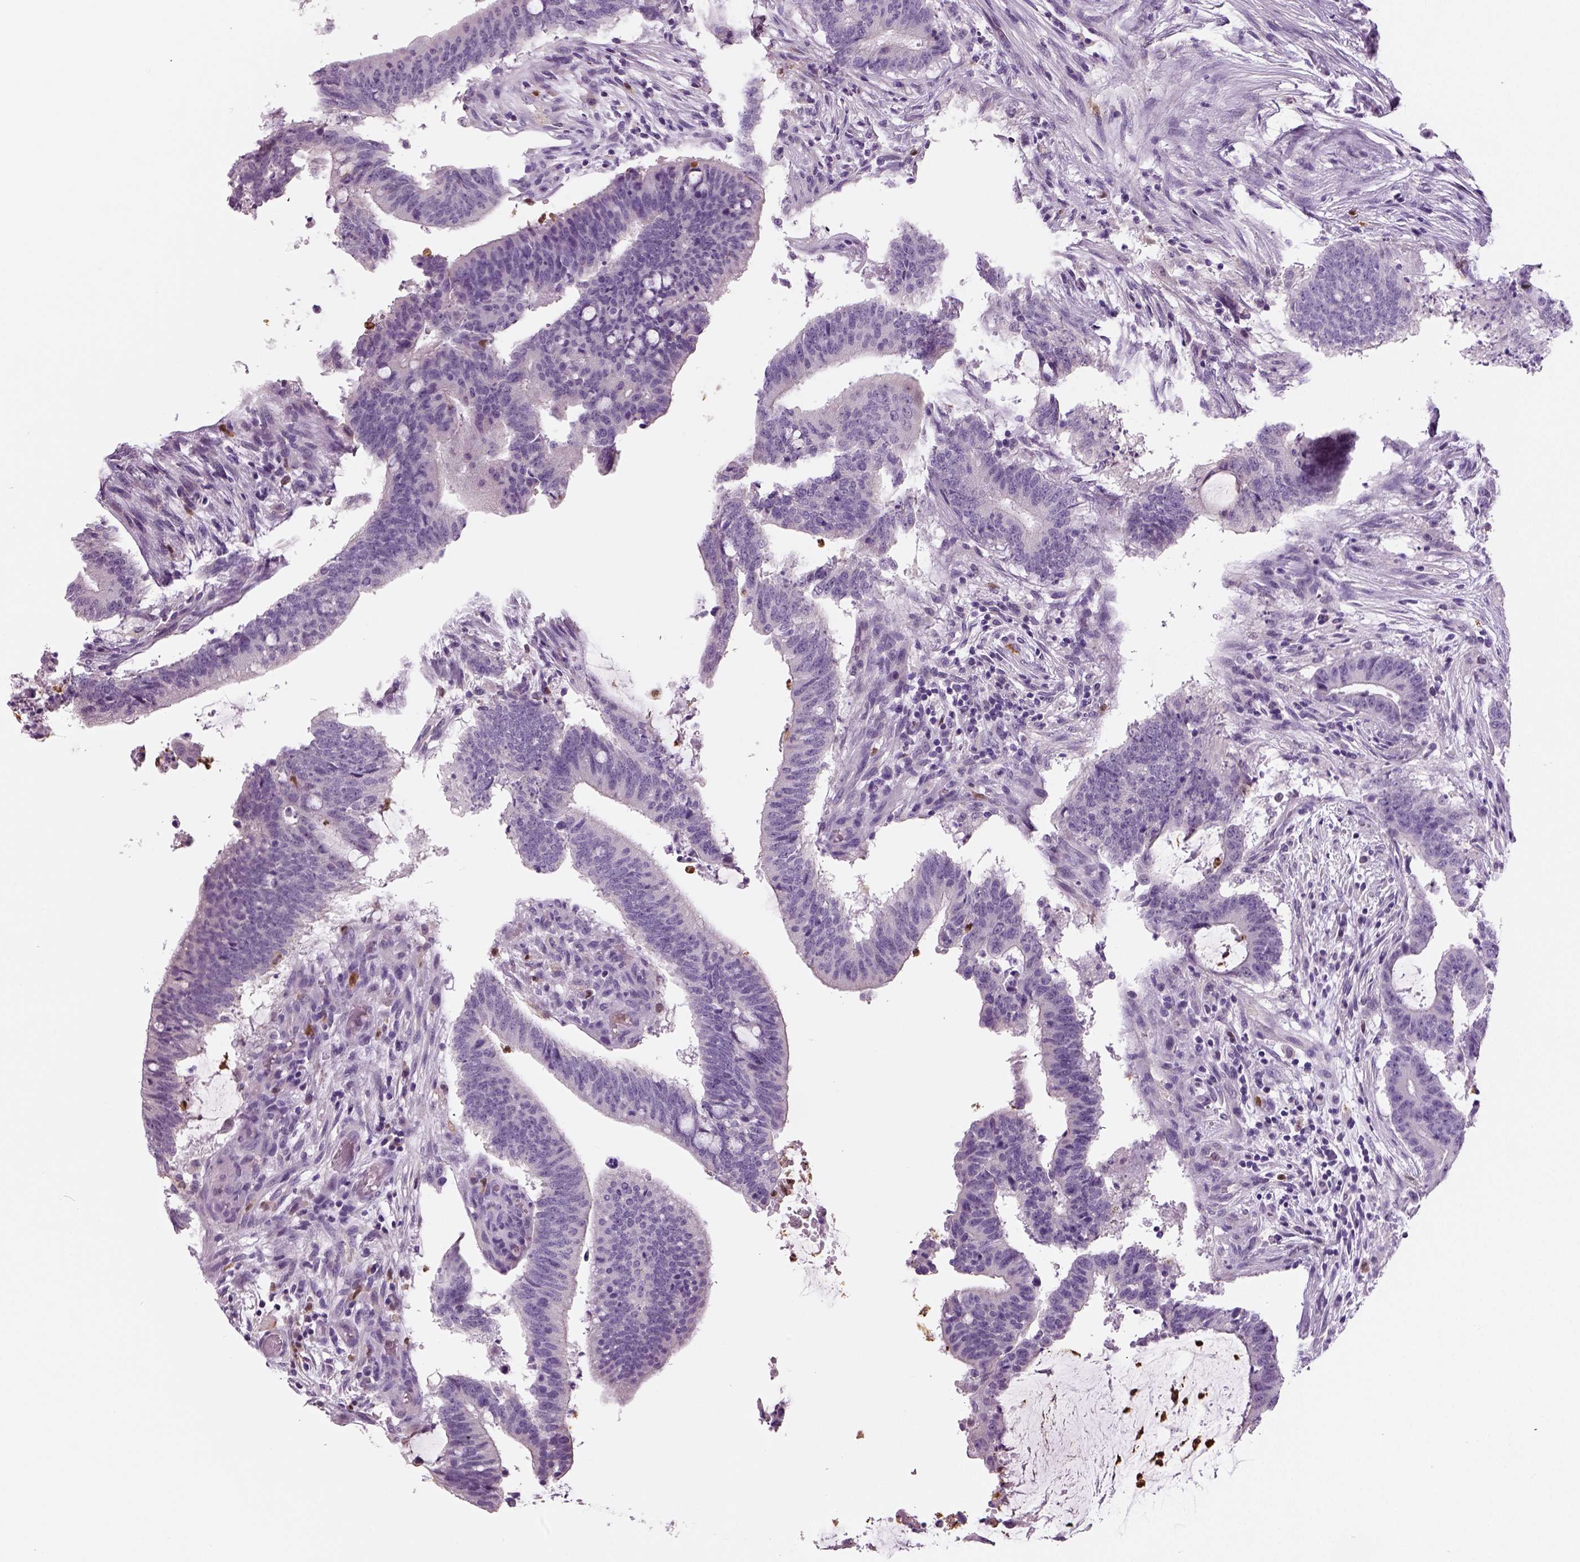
{"staining": {"intensity": "negative", "quantity": "none", "location": "none"}, "tissue": "colorectal cancer", "cell_type": "Tumor cells", "image_type": "cancer", "snomed": [{"axis": "morphology", "description": "Adenocarcinoma, NOS"}, {"axis": "topography", "description": "Colon"}], "caption": "The photomicrograph demonstrates no significant expression in tumor cells of colorectal cancer.", "gene": "NECAB2", "patient": {"sex": "female", "age": 43}}